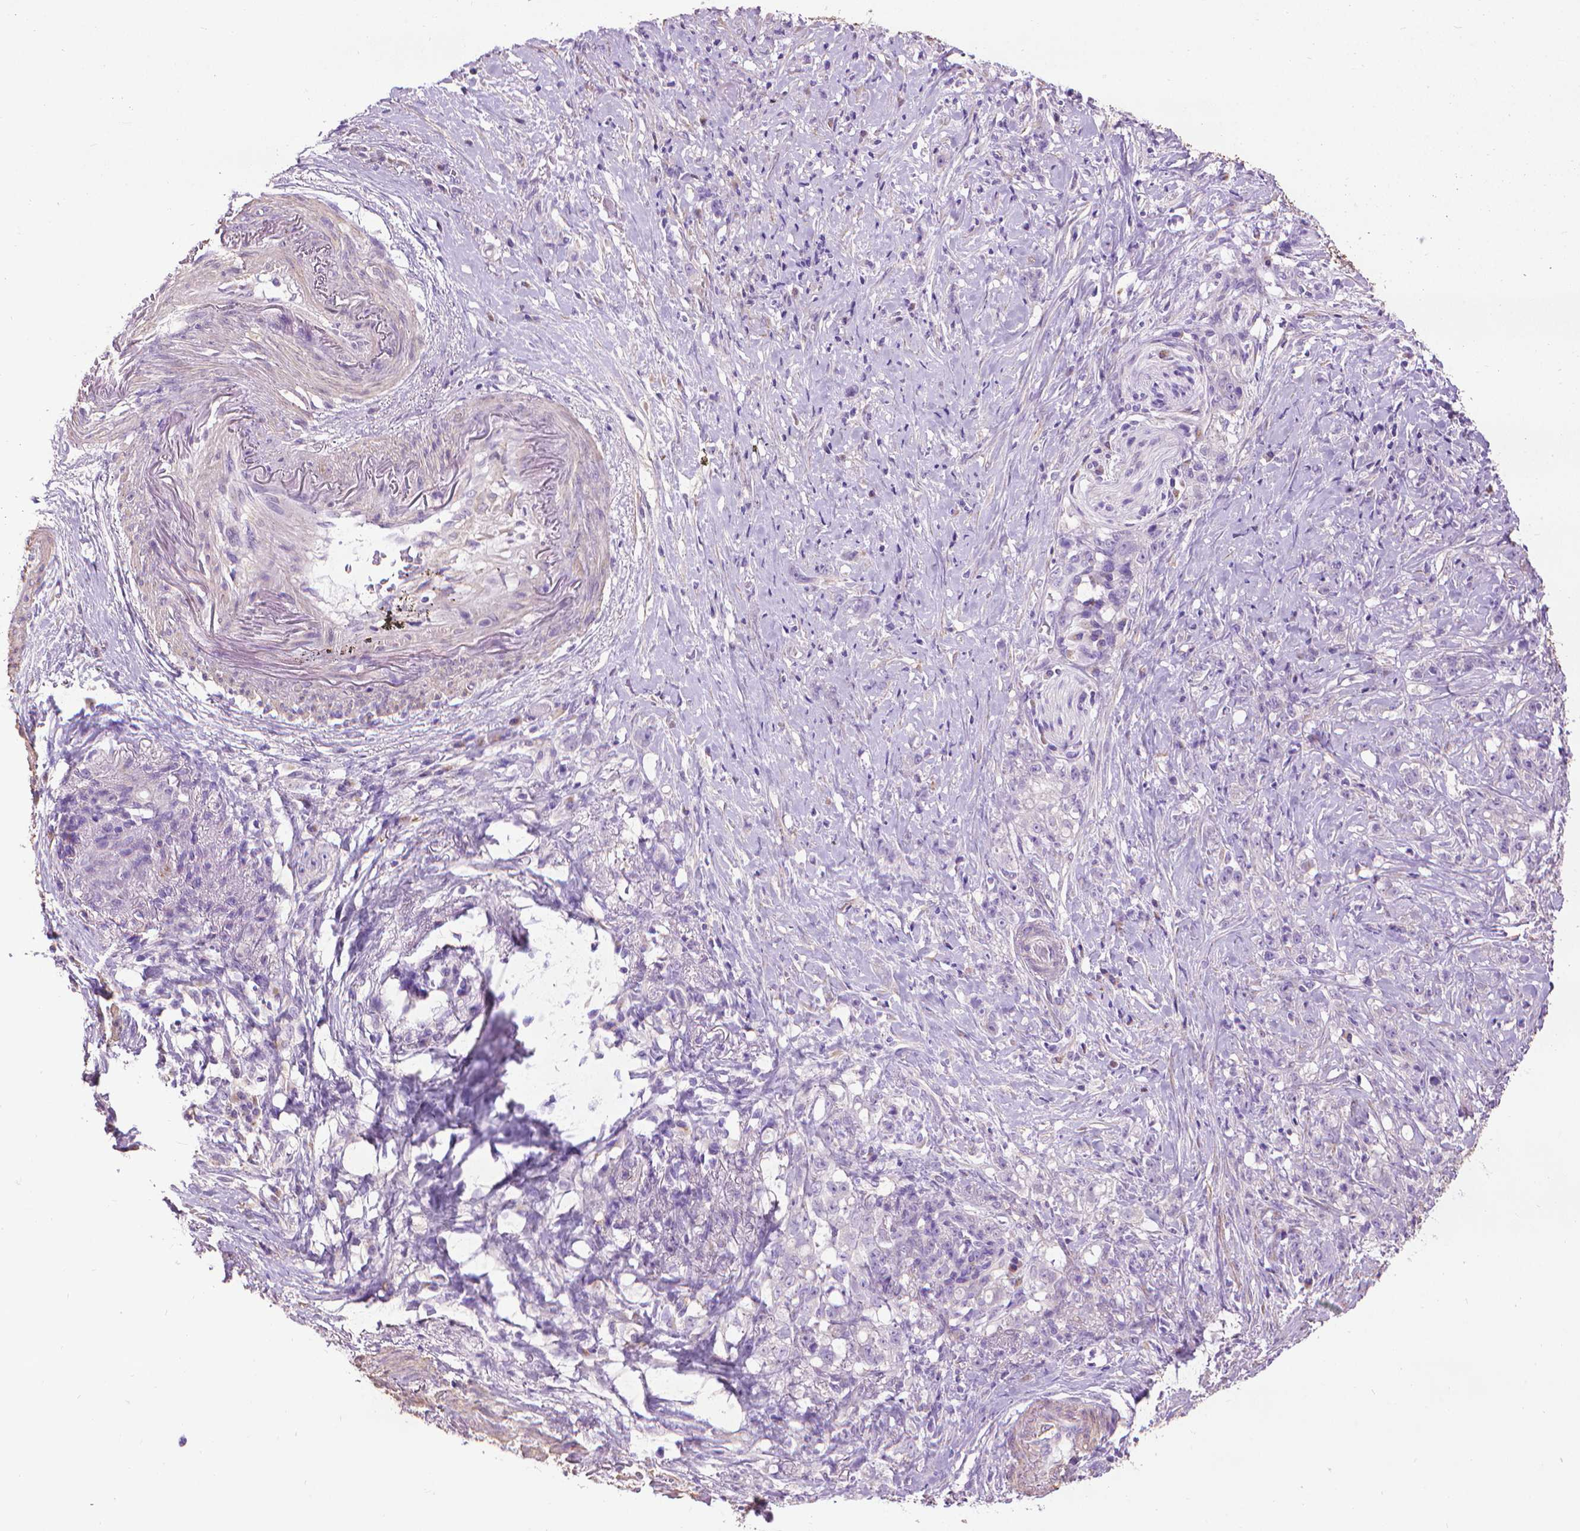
{"staining": {"intensity": "negative", "quantity": "none", "location": "none"}, "tissue": "stomach cancer", "cell_type": "Tumor cells", "image_type": "cancer", "snomed": [{"axis": "morphology", "description": "Adenocarcinoma, NOS"}, {"axis": "topography", "description": "Stomach, lower"}], "caption": "High power microscopy micrograph of an IHC histopathology image of adenocarcinoma (stomach), revealing no significant expression in tumor cells.", "gene": "AQP10", "patient": {"sex": "male", "age": 88}}